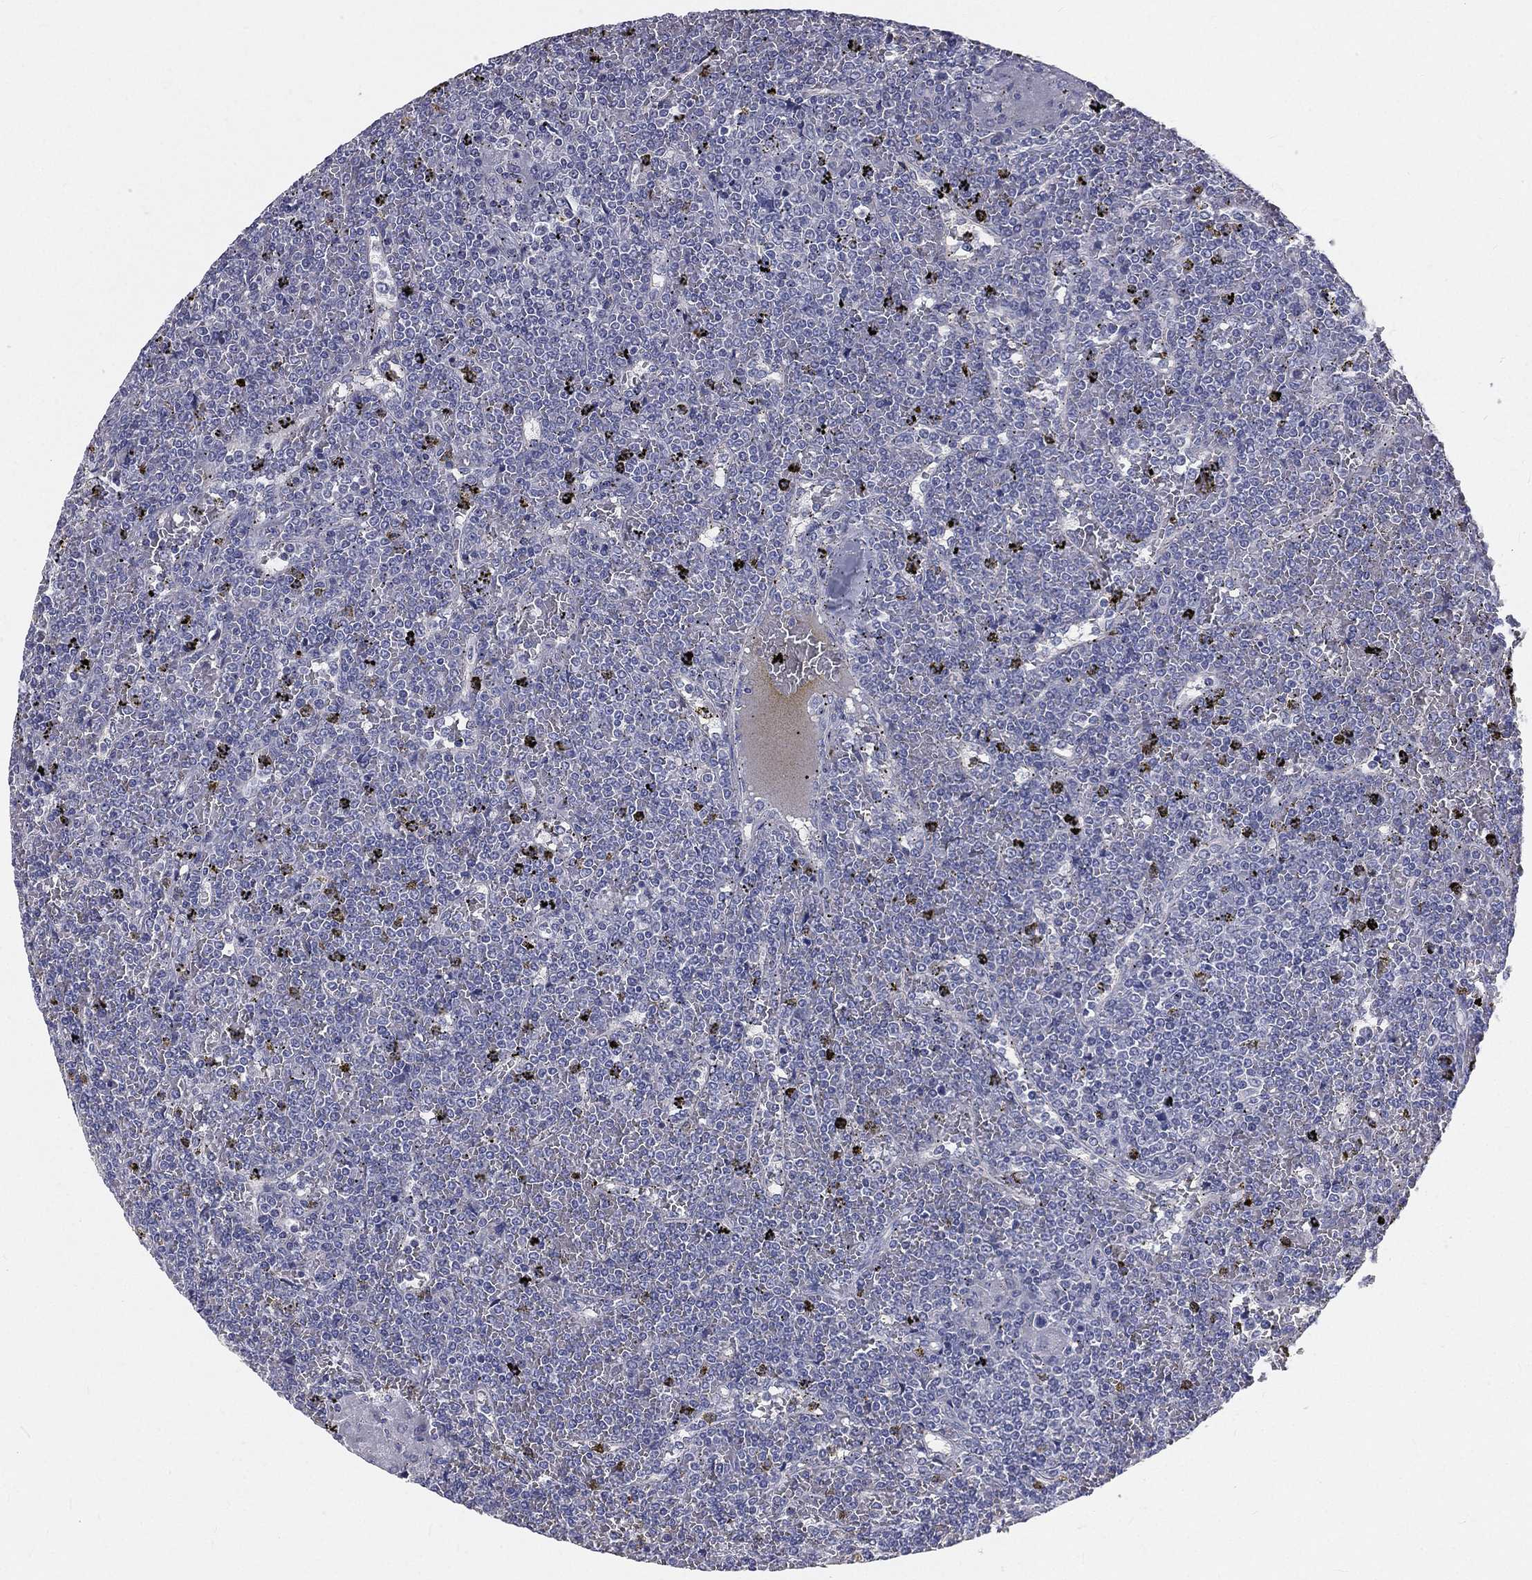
{"staining": {"intensity": "negative", "quantity": "none", "location": "none"}, "tissue": "lymphoma", "cell_type": "Tumor cells", "image_type": "cancer", "snomed": [{"axis": "morphology", "description": "Malignant lymphoma, non-Hodgkin's type, Low grade"}, {"axis": "topography", "description": "Spleen"}], "caption": "Immunohistochemistry (IHC) of human lymphoma demonstrates no positivity in tumor cells.", "gene": "MUC13", "patient": {"sex": "female", "age": 19}}